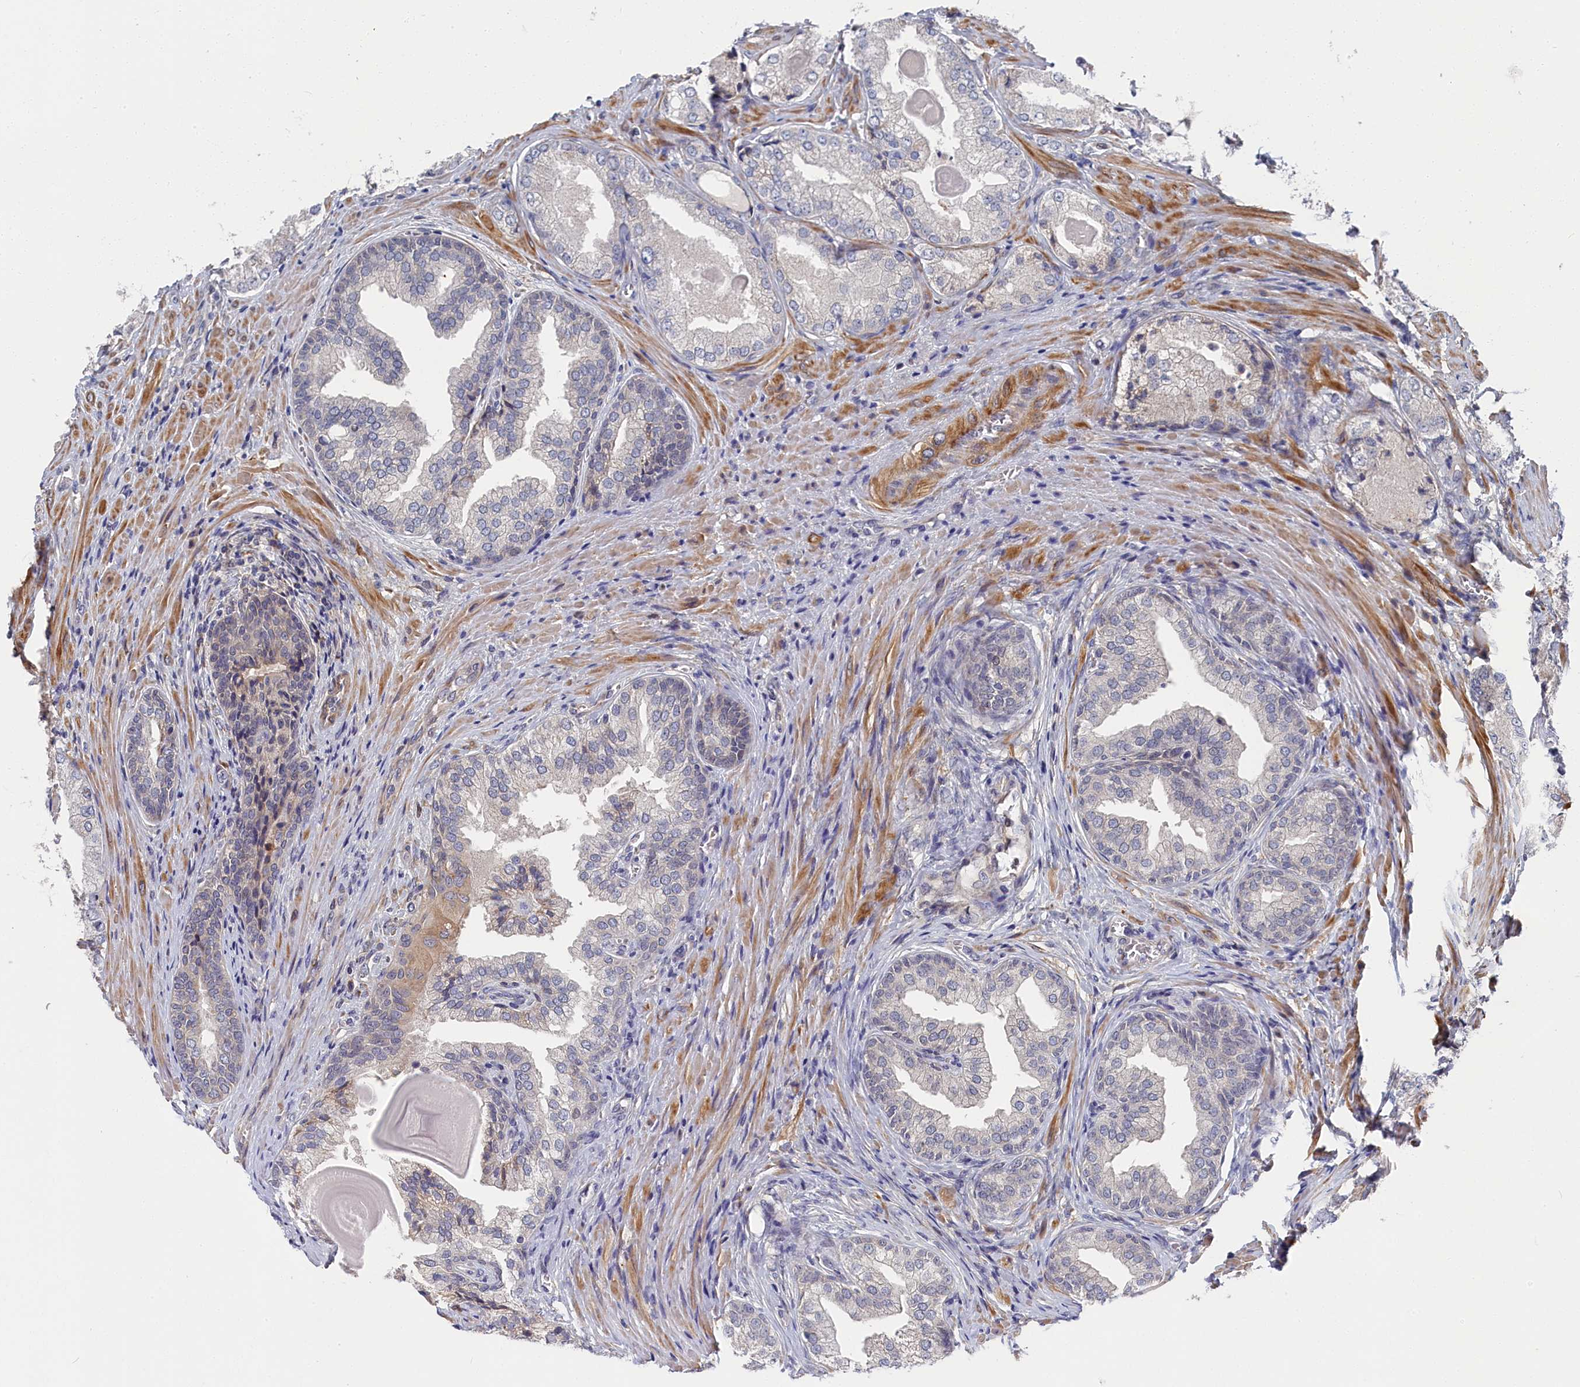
{"staining": {"intensity": "negative", "quantity": "none", "location": "none"}, "tissue": "prostate cancer", "cell_type": "Tumor cells", "image_type": "cancer", "snomed": [{"axis": "morphology", "description": "Adenocarcinoma, Low grade"}, {"axis": "topography", "description": "Prostate"}], "caption": "Immunohistochemistry image of neoplastic tissue: human low-grade adenocarcinoma (prostate) stained with DAB (3,3'-diaminobenzidine) displays no significant protein positivity in tumor cells. (Brightfield microscopy of DAB immunohistochemistry (IHC) at high magnification).", "gene": "CYB5D2", "patient": {"sex": "male", "age": 68}}